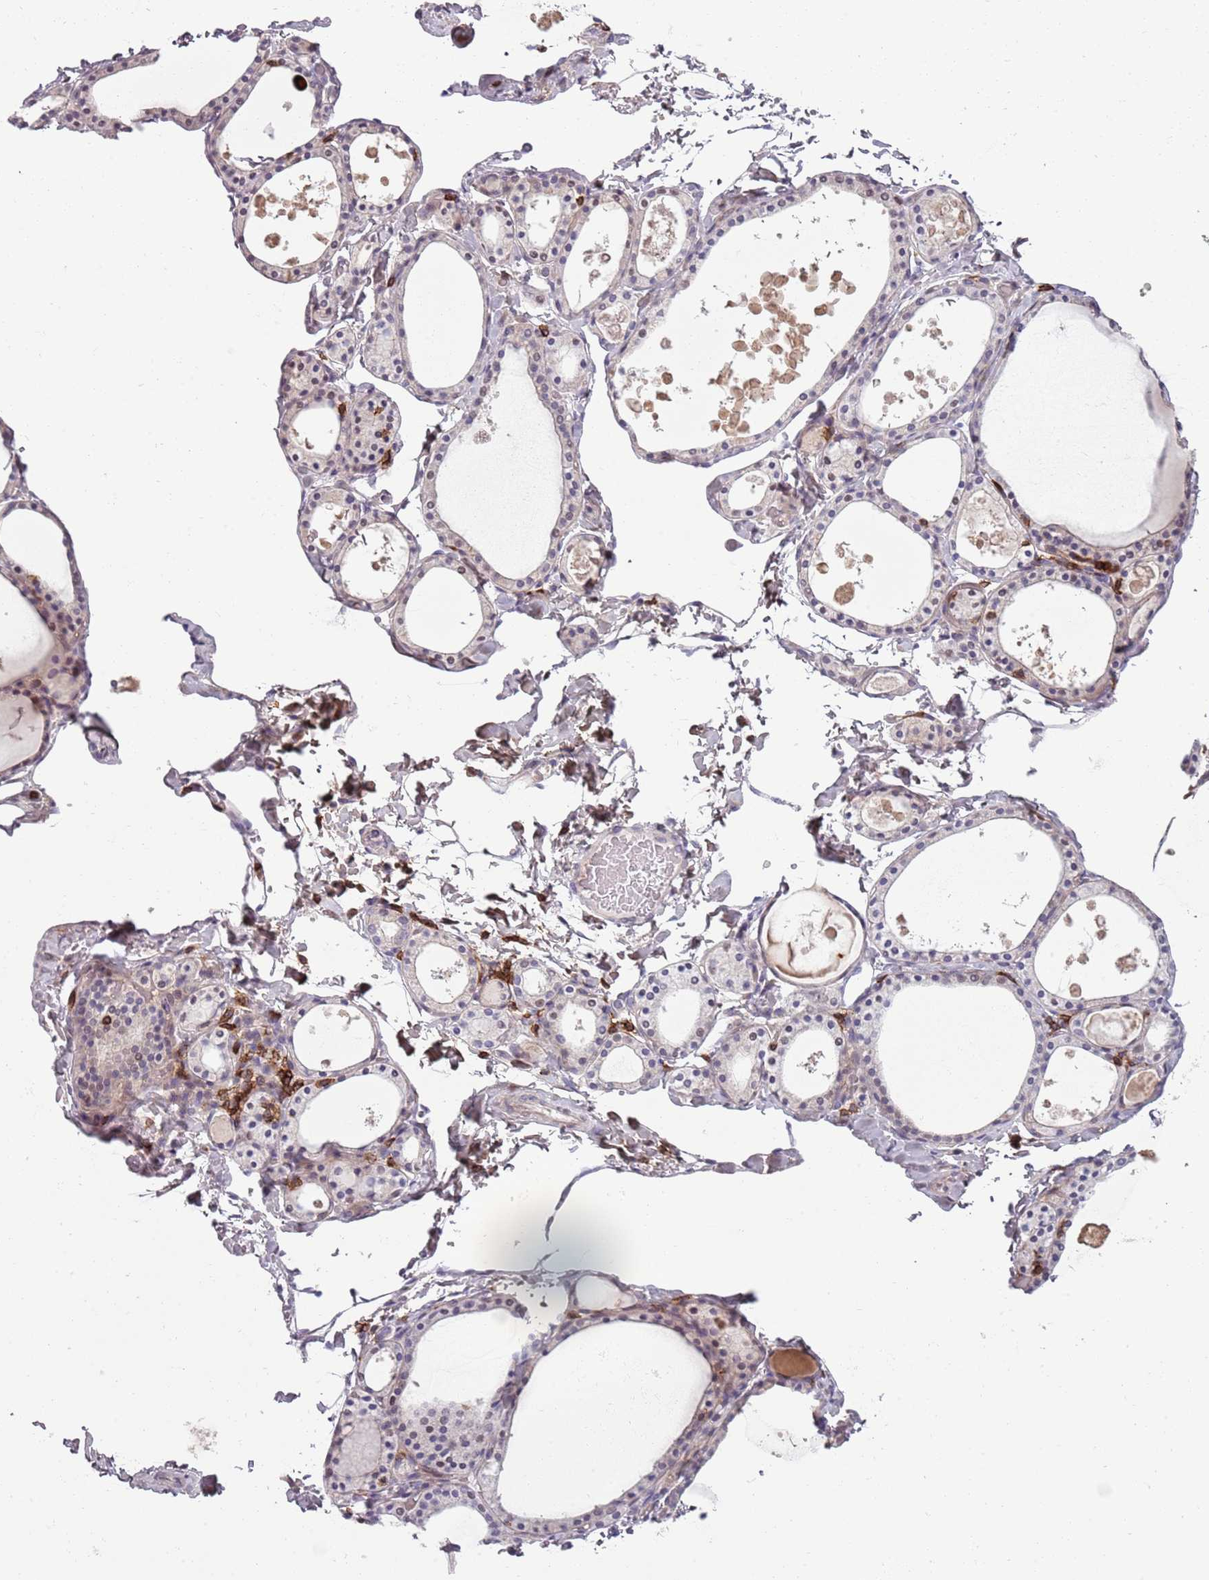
{"staining": {"intensity": "weak", "quantity": "<25%", "location": "cytoplasmic/membranous"}, "tissue": "thyroid gland", "cell_type": "Glandular cells", "image_type": "normal", "snomed": [{"axis": "morphology", "description": "Normal tissue, NOS"}, {"axis": "topography", "description": "Thyroid gland"}], "caption": "IHC micrograph of unremarkable thyroid gland stained for a protein (brown), which displays no positivity in glandular cells. The staining is performed using DAB (3,3'-diaminobenzidine) brown chromogen with nuclei counter-stained in using hematoxylin.", "gene": "ZNF583", "patient": {"sex": "male", "age": 56}}